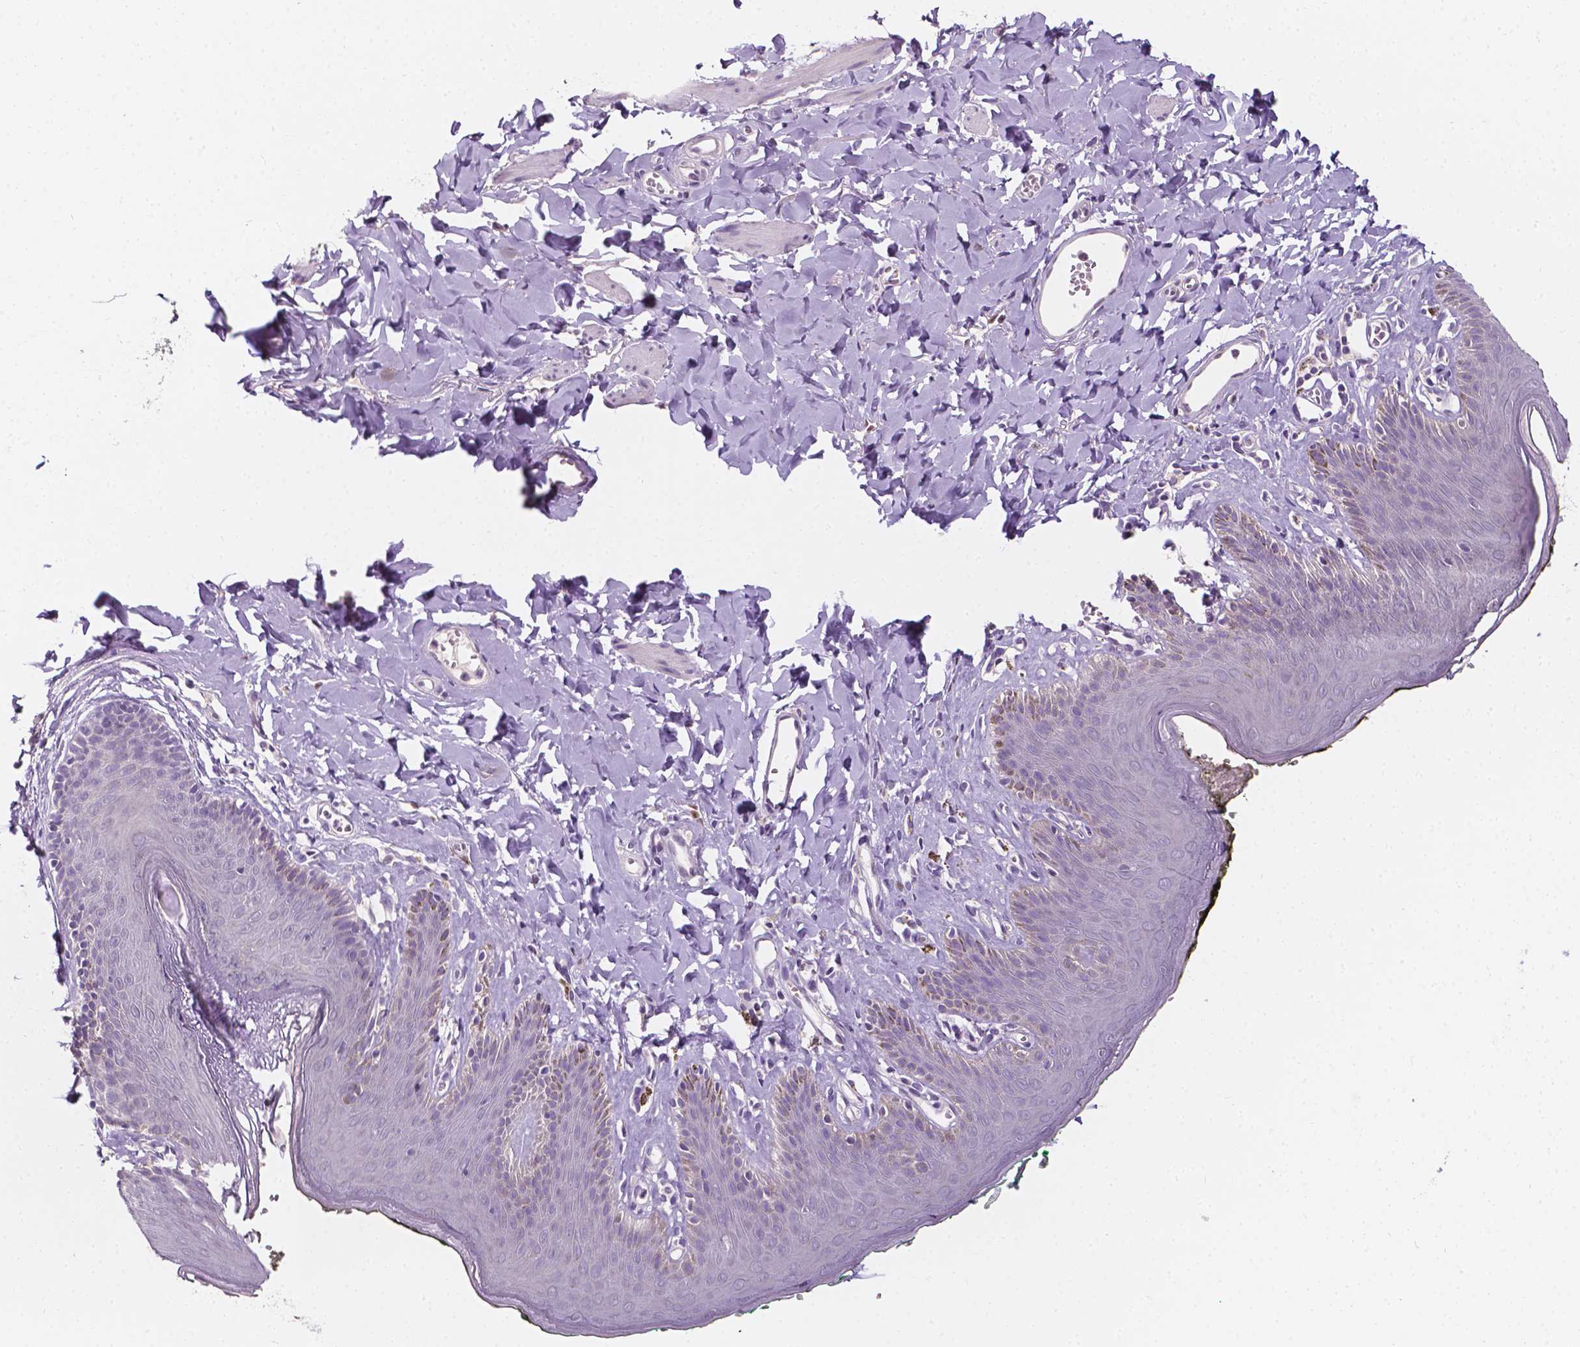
{"staining": {"intensity": "negative", "quantity": "none", "location": "none"}, "tissue": "skin", "cell_type": "Epidermal cells", "image_type": "normal", "snomed": [{"axis": "morphology", "description": "Normal tissue, NOS"}, {"axis": "topography", "description": "Vulva"}, {"axis": "topography", "description": "Peripheral nerve tissue"}], "caption": "Immunohistochemistry histopathology image of unremarkable human skin stained for a protein (brown), which shows no expression in epidermal cells. Nuclei are stained in blue.", "gene": "TAL1", "patient": {"sex": "female", "age": 66}}